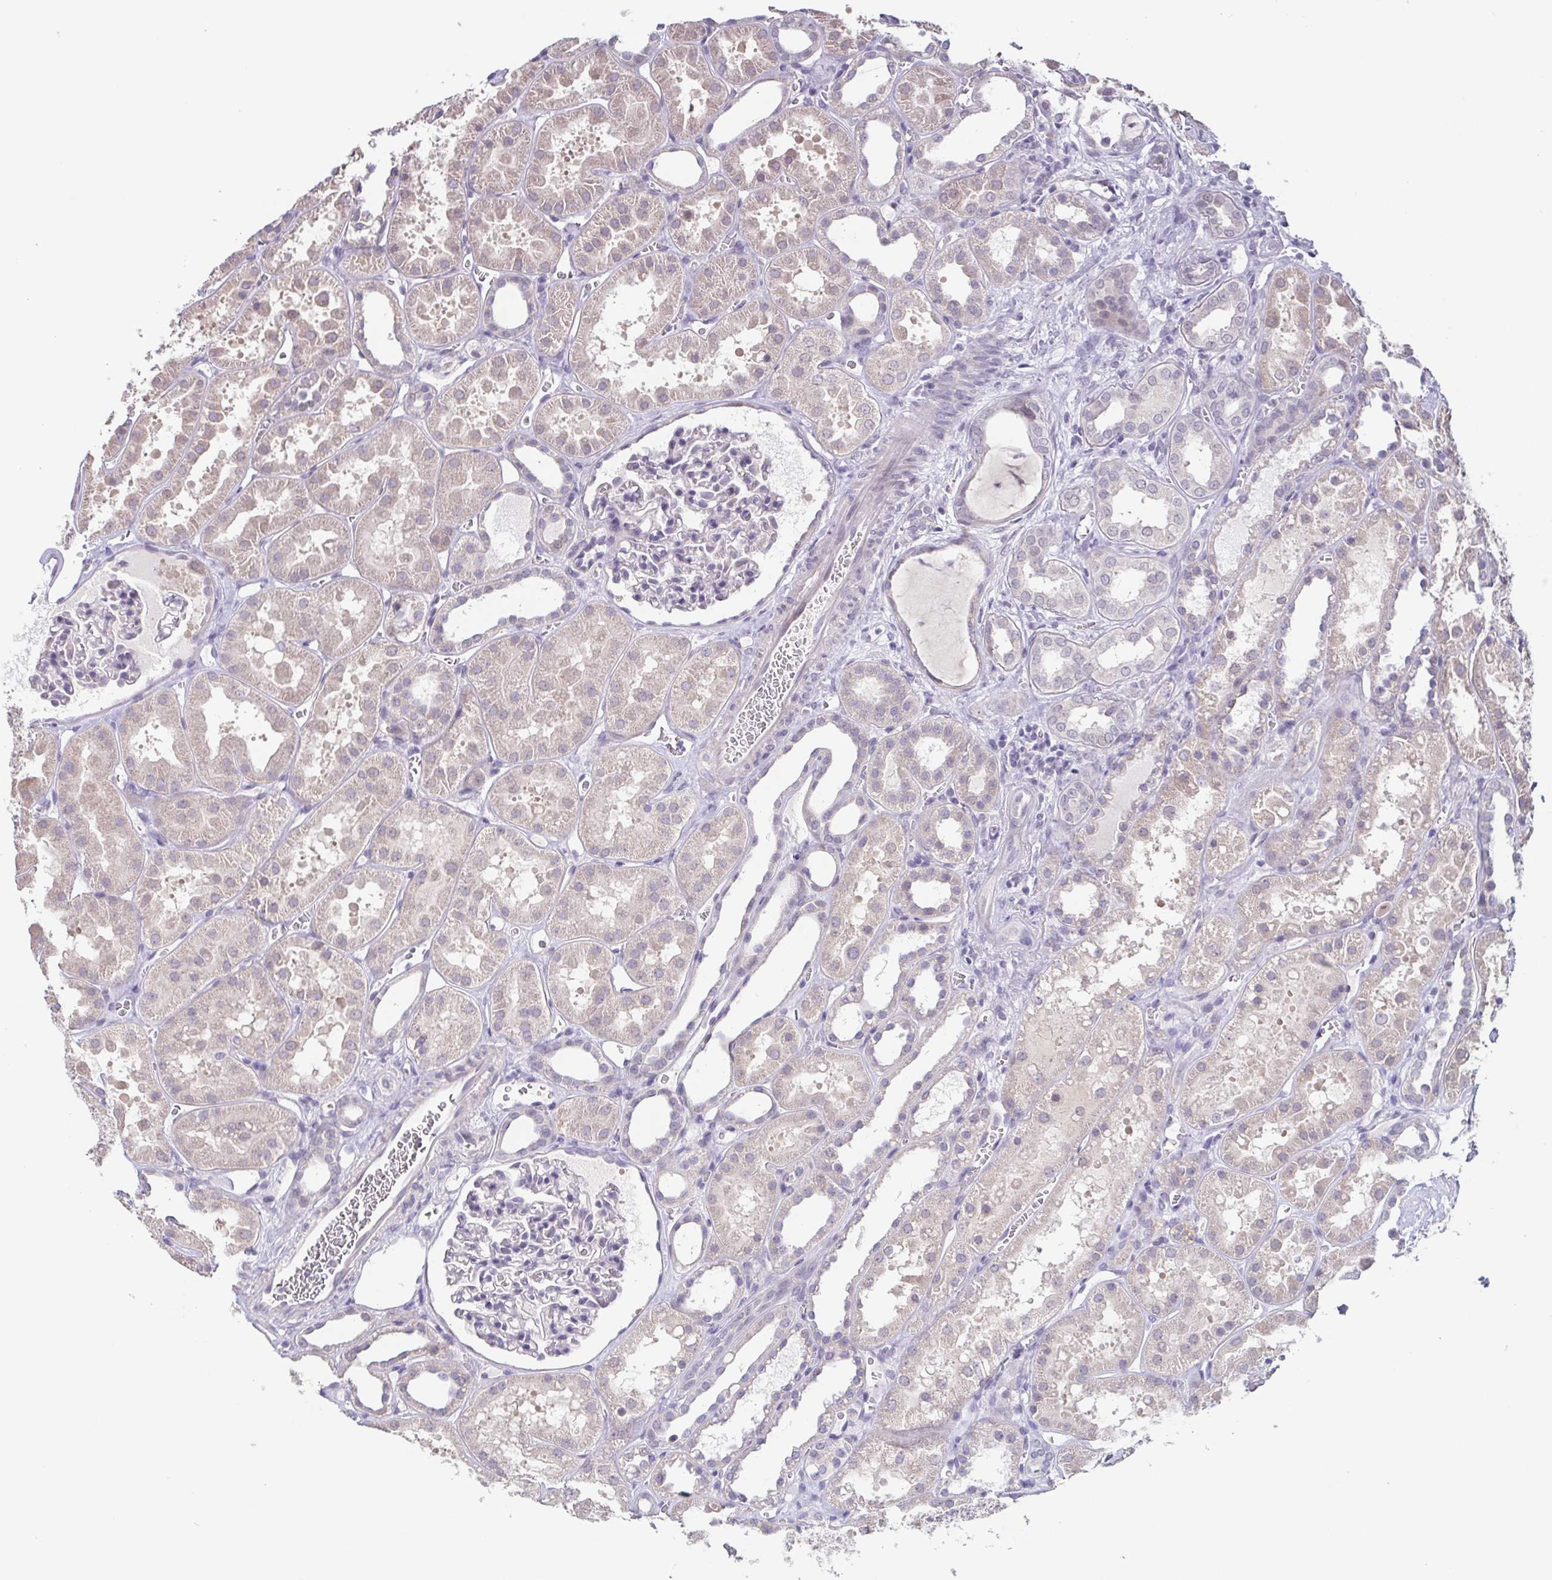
{"staining": {"intensity": "negative", "quantity": "none", "location": "none"}, "tissue": "kidney", "cell_type": "Cells in glomeruli", "image_type": "normal", "snomed": [{"axis": "morphology", "description": "Normal tissue, NOS"}, {"axis": "topography", "description": "Kidney"}], "caption": "High power microscopy histopathology image of an immunohistochemistry (IHC) histopathology image of unremarkable kidney, revealing no significant positivity in cells in glomeruli.", "gene": "GHRL", "patient": {"sex": "female", "age": 41}}